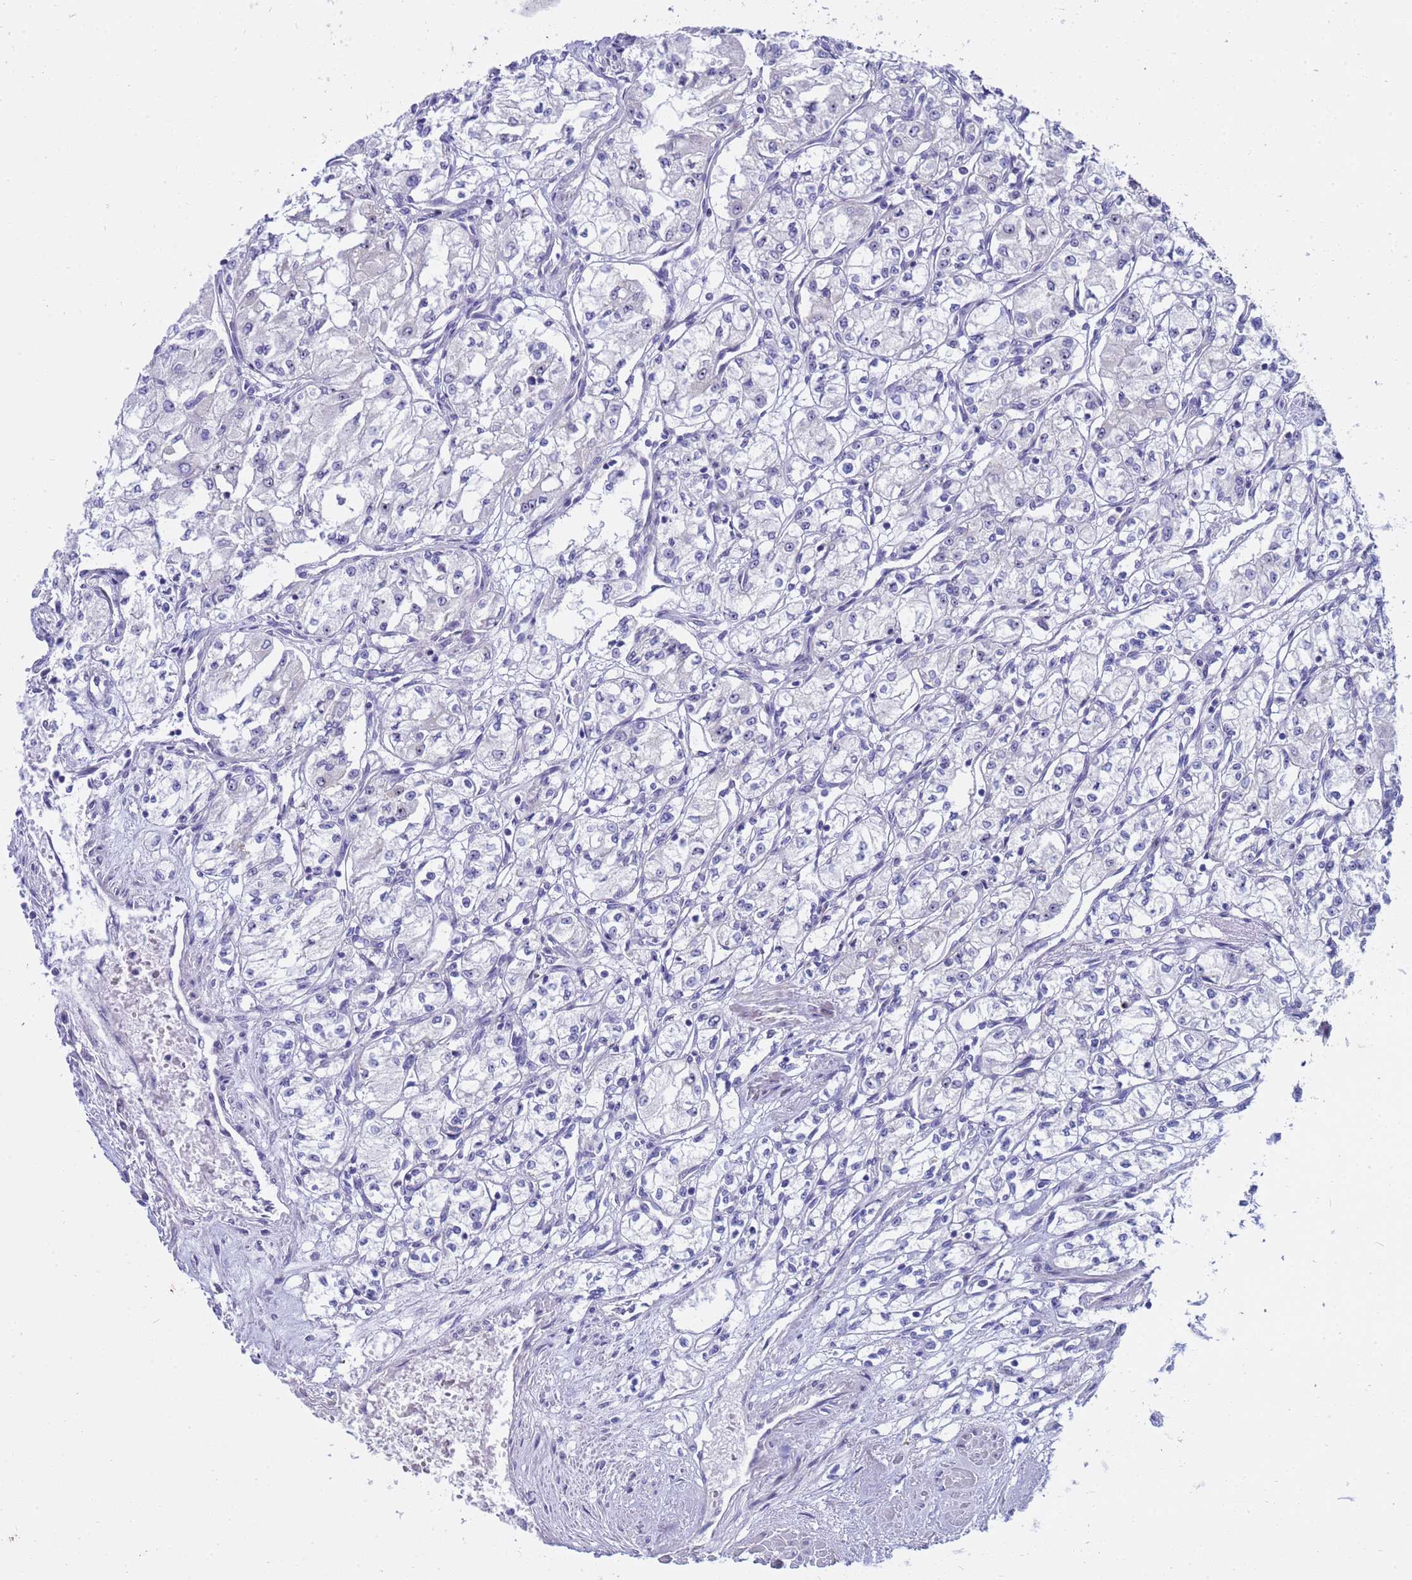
{"staining": {"intensity": "negative", "quantity": "none", "location": "none"}, "tissue": "renal cancer", "cell_type": "Tumor cells", "image_type": "cancer", "snomed": [{"axis": "morphology", "description": "Adenocarcinoma, NOS"}, {"axis": "topography", "description": "Kidney"}], "caption": "High power microscopy image of an IHC photomicrograph of renal adenocarcinoma, revealing no significant staining in tumor cells.", "gene": "LRATD1", "patient": {"sex": "male", "age": 59}}